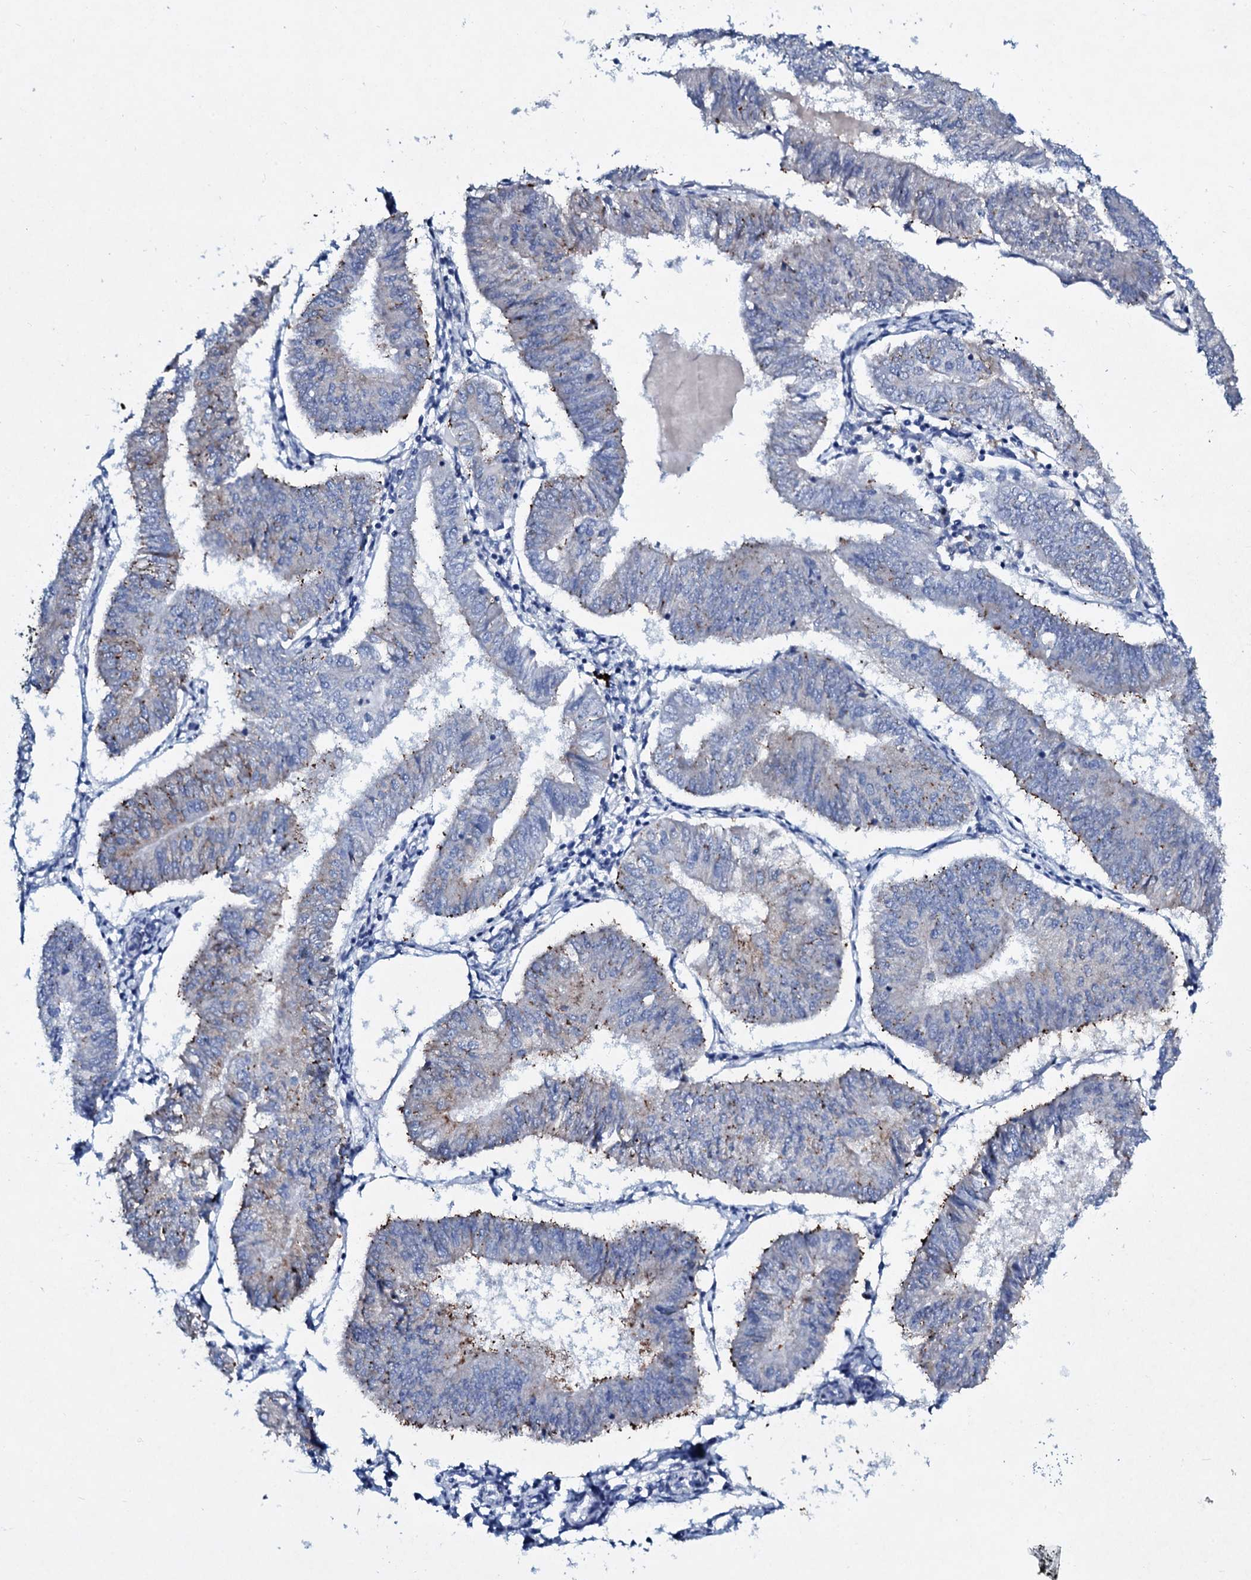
{"staining": {"intensity": "weak", "quantity": "<25%", "location": "cytoplasmic/membranous"}, "tissue": "endometrial cancer", "cell_type": "Tumor cells", "image_type": "cancer", "snomed": [{"axis": "morphology", "description": "Adenocarcinoma, NOS"}, {"axis": "topography", "description": "Endometrium"}], "caption": "The micrograph reveals no significant positivity in tumor cells of endometrial adenocarcinoma. (DAB (3,3'-diaminobenzidine) IHC with hematoxylin counter stain).", "gene": "TPGS2", "patient": {"sex": "female", "age": 58}}